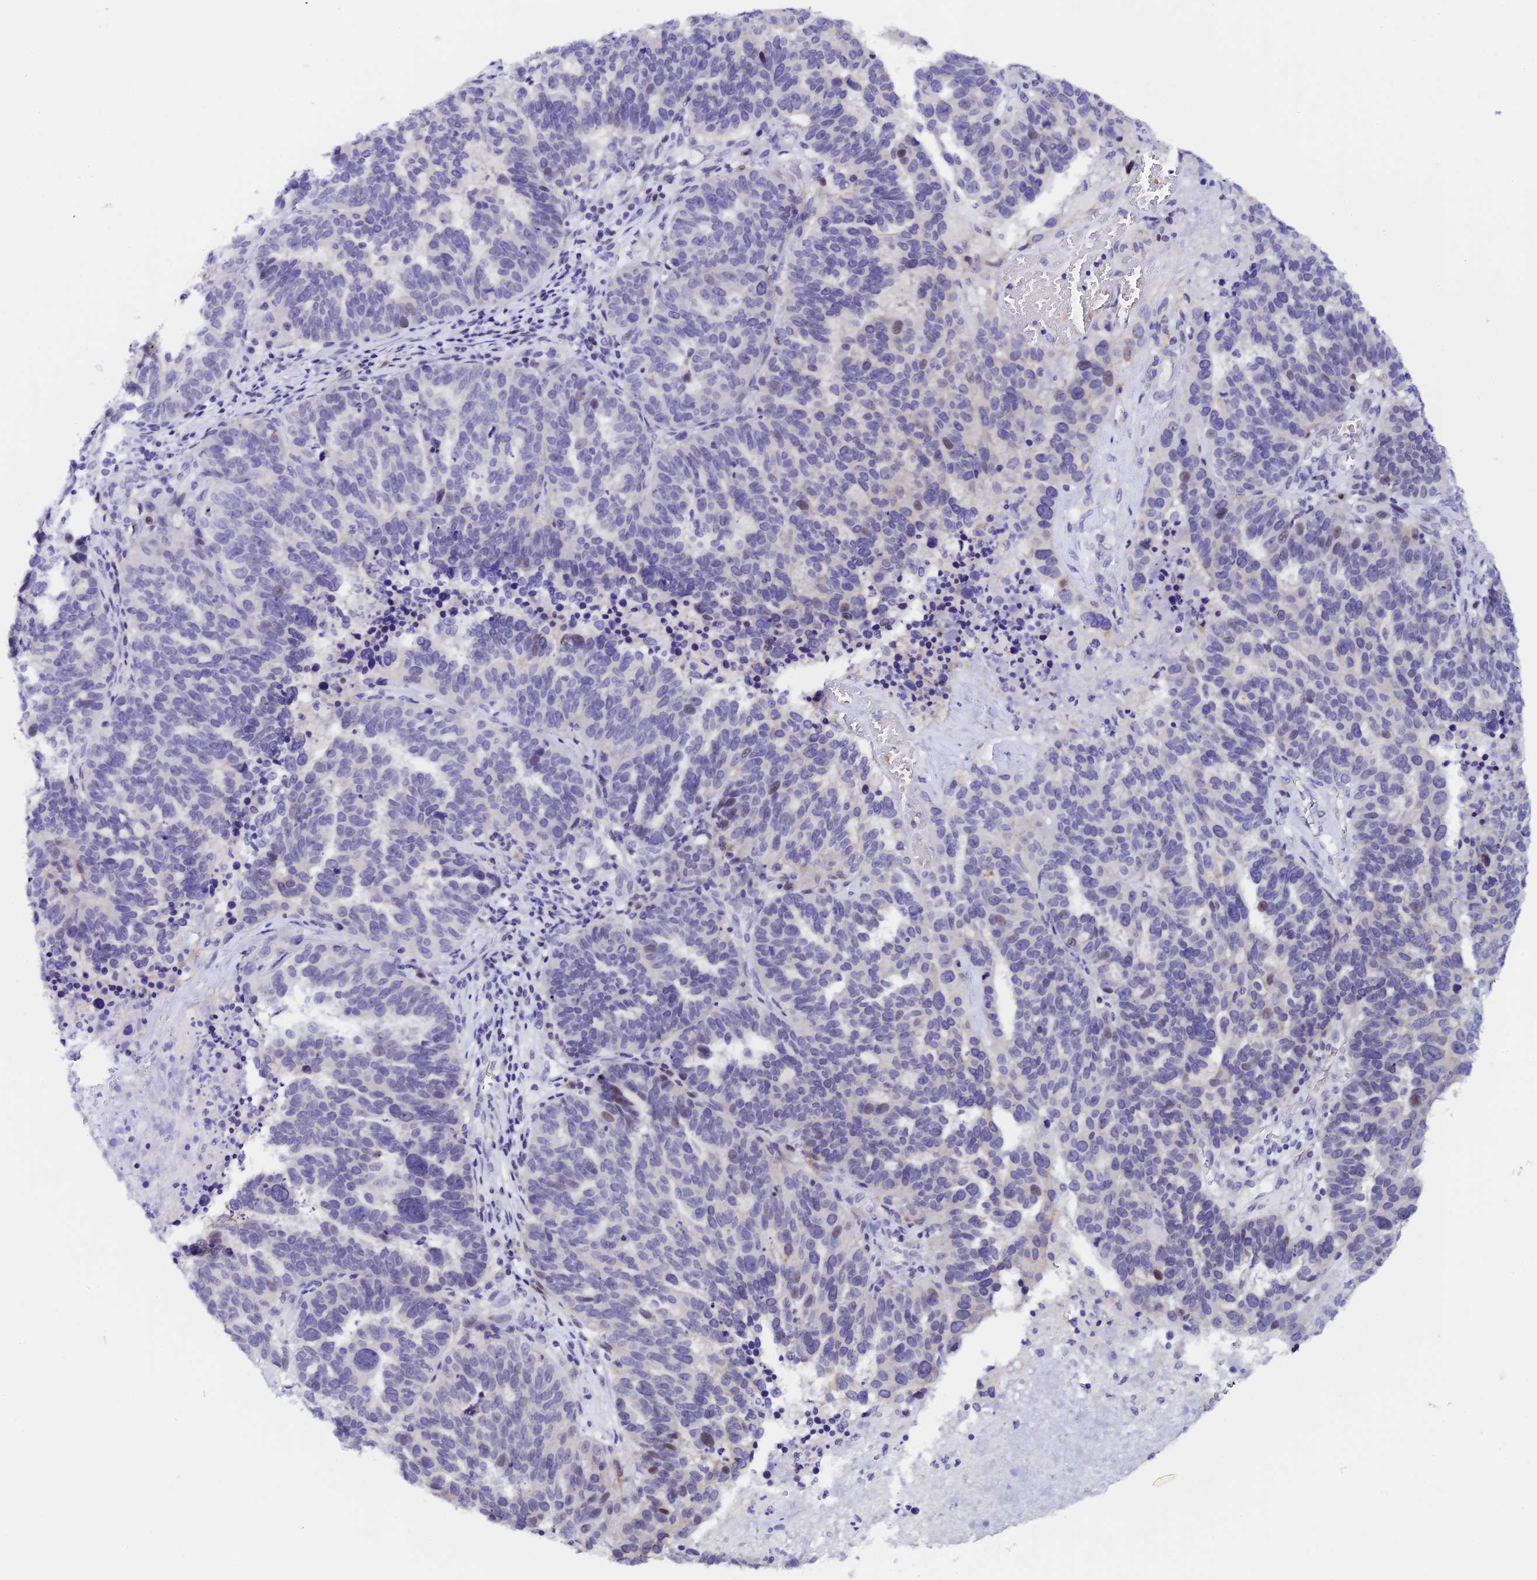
{"staining": {"intensity": "negative", "quantity": "none", "location": "none"}, "tissue": "ovarian cancer", "cell_type": "Tumor cells", "image_type": "cancer", "snomed": [{"axis": "morphology", "description": "Cystadenocarcinoma, serous, NOS"}, {"axis": "topography", "description": "Ovary"}], "caption": "Protein analysis of serous cystadenocarcinoma (ovarian) shows no significant positivity in tumor cells. Nuclei are stained in blue.", "gene": "RASGEF1B", "patient": {"sex": "female", "age": 59}}